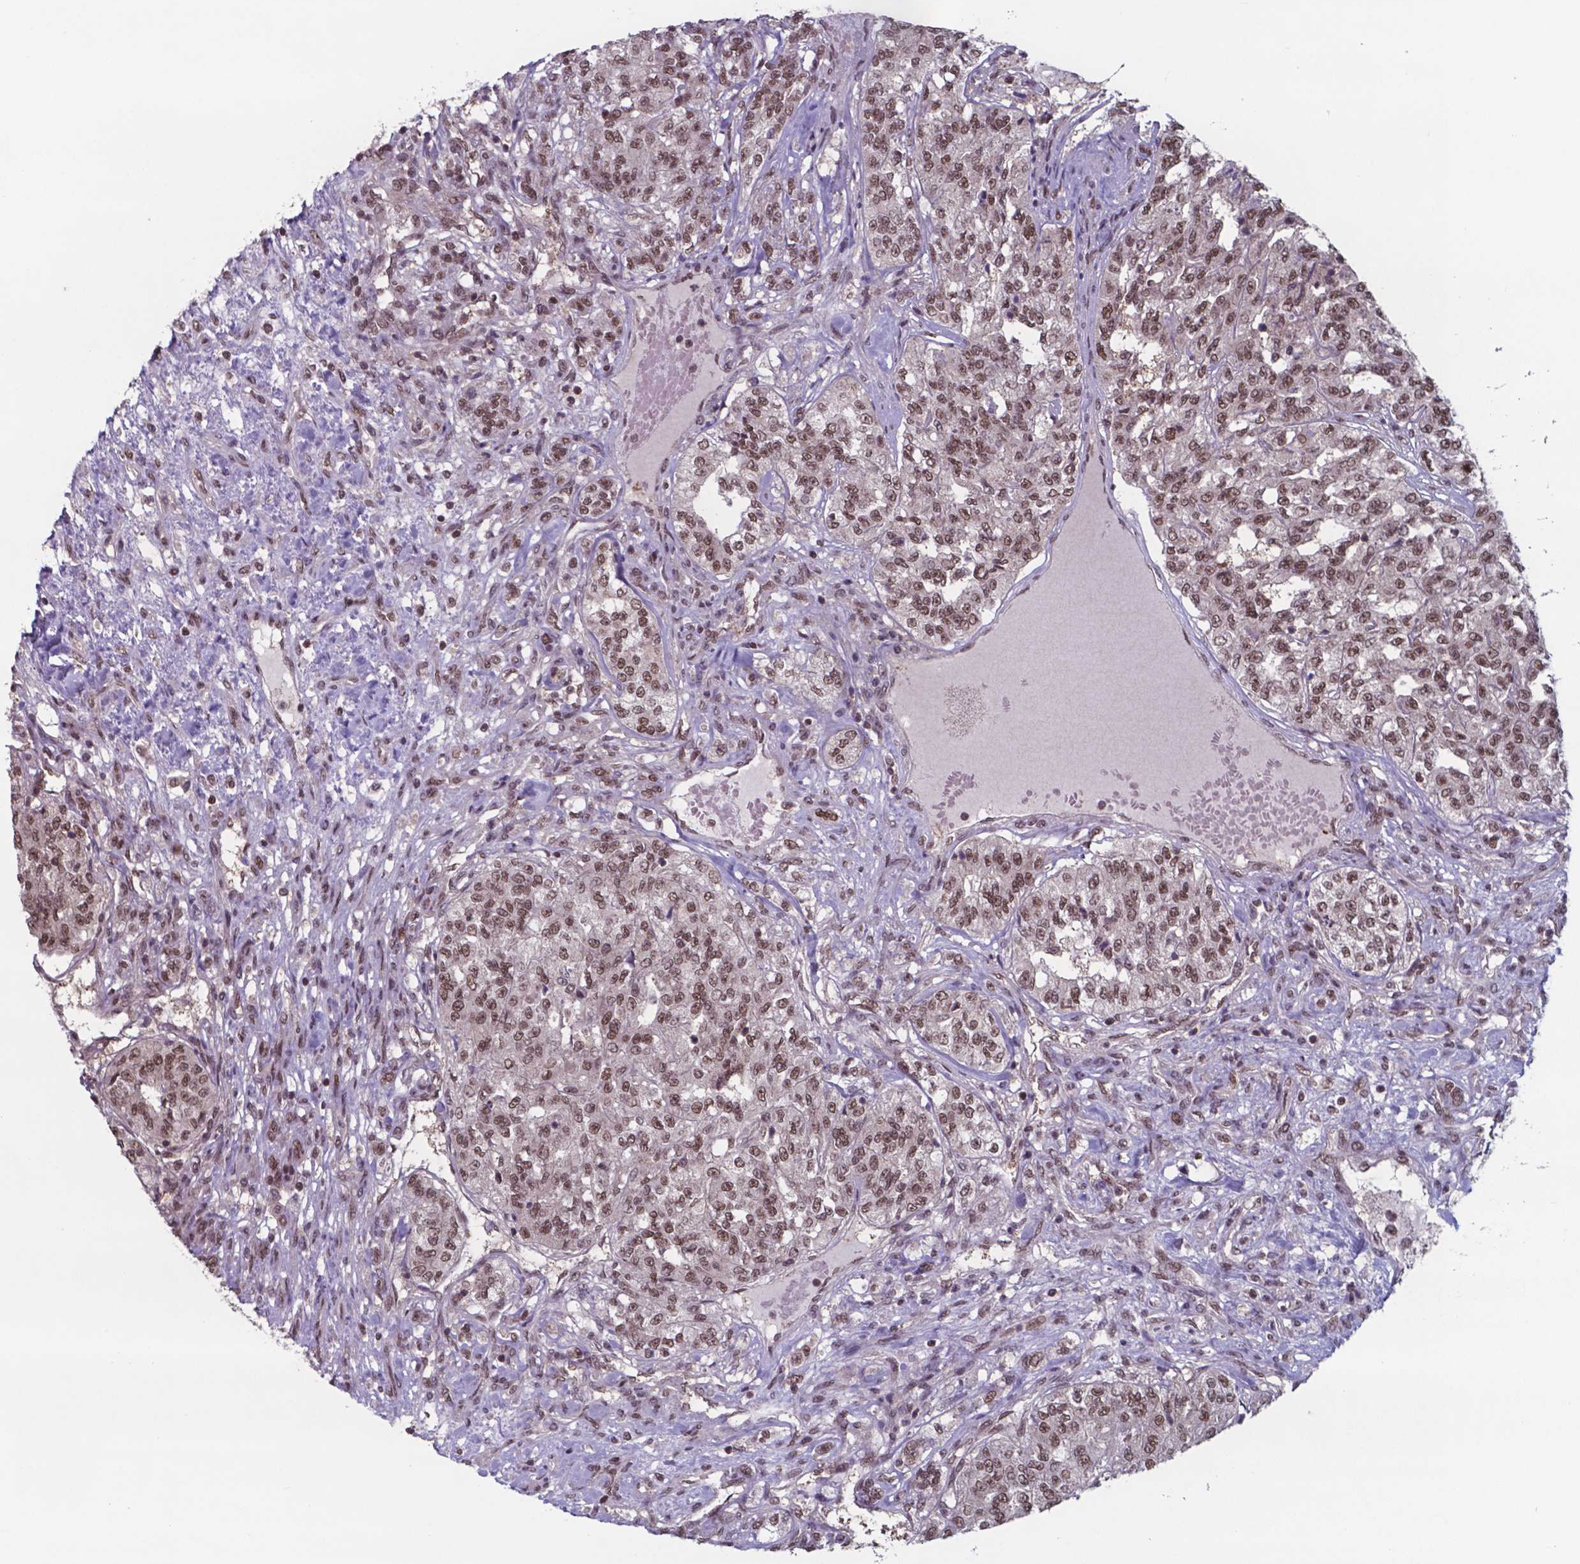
{"staining": {"intensity": "moderate", "quantity": ">75%", "location": "nuclear"}, "tissue": "renal cancer", "cell_type": "Tumor cells", "image_type": "cancer", "snomed": [{"axis": "morphology", "description": "Adenocarcinoma, NOS"}, {"axis": "topography", "description": "Kidney"}], "caption": "Protein staining of renal cancer (adenocarcinoma) tissue reveals moderate nuclear positivity in about >75% of tumor cells.", "gene": "UBA1", "patient": {"sex": "female", "age": 63}}